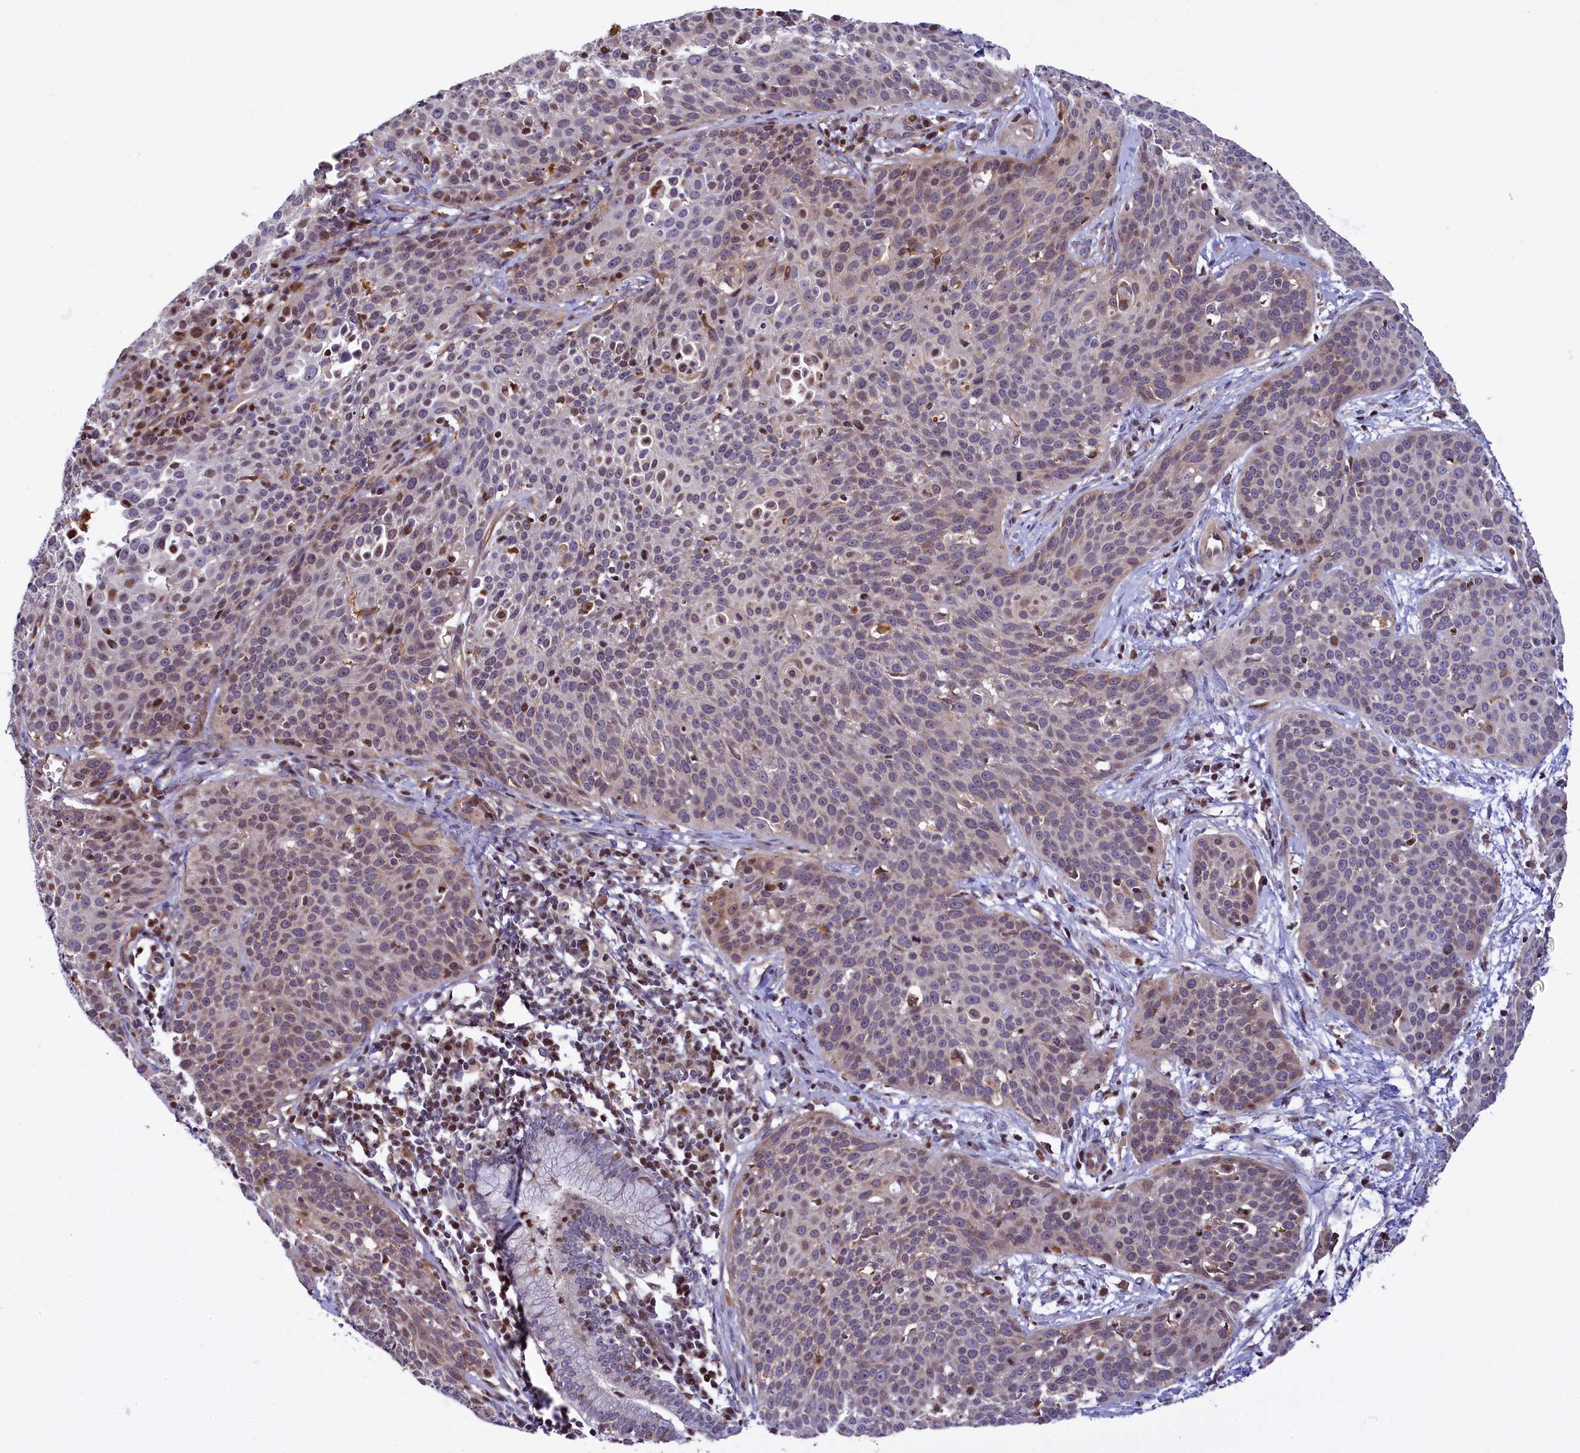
{"staining": {"intensity": "weak", "quantity": "<25%", "location": "nuclear"}, "tissue": "cervical cancer", "cell_type": "Tumor cells", "image_type": "cancer", "snomed": [{"axis": "morphology", "description": "Squamous cell carcinoma, NOS"}, {"axis": "topography", "description": "Cervix"}], "caption": "This histopathology image is of cervical cancer (squamous cell carcinoma) stained with immunohistochemistry (IHC) to label a protein in brown with the nuclei are counter-stained blue. There is no staining in tumor cells. (DAB (3,3'-diaminobenzidine) immunohistochemistry with hematoxylin counter stain).", "gene": "TGDS", "patient": {"sex": "female", "age": 38}}